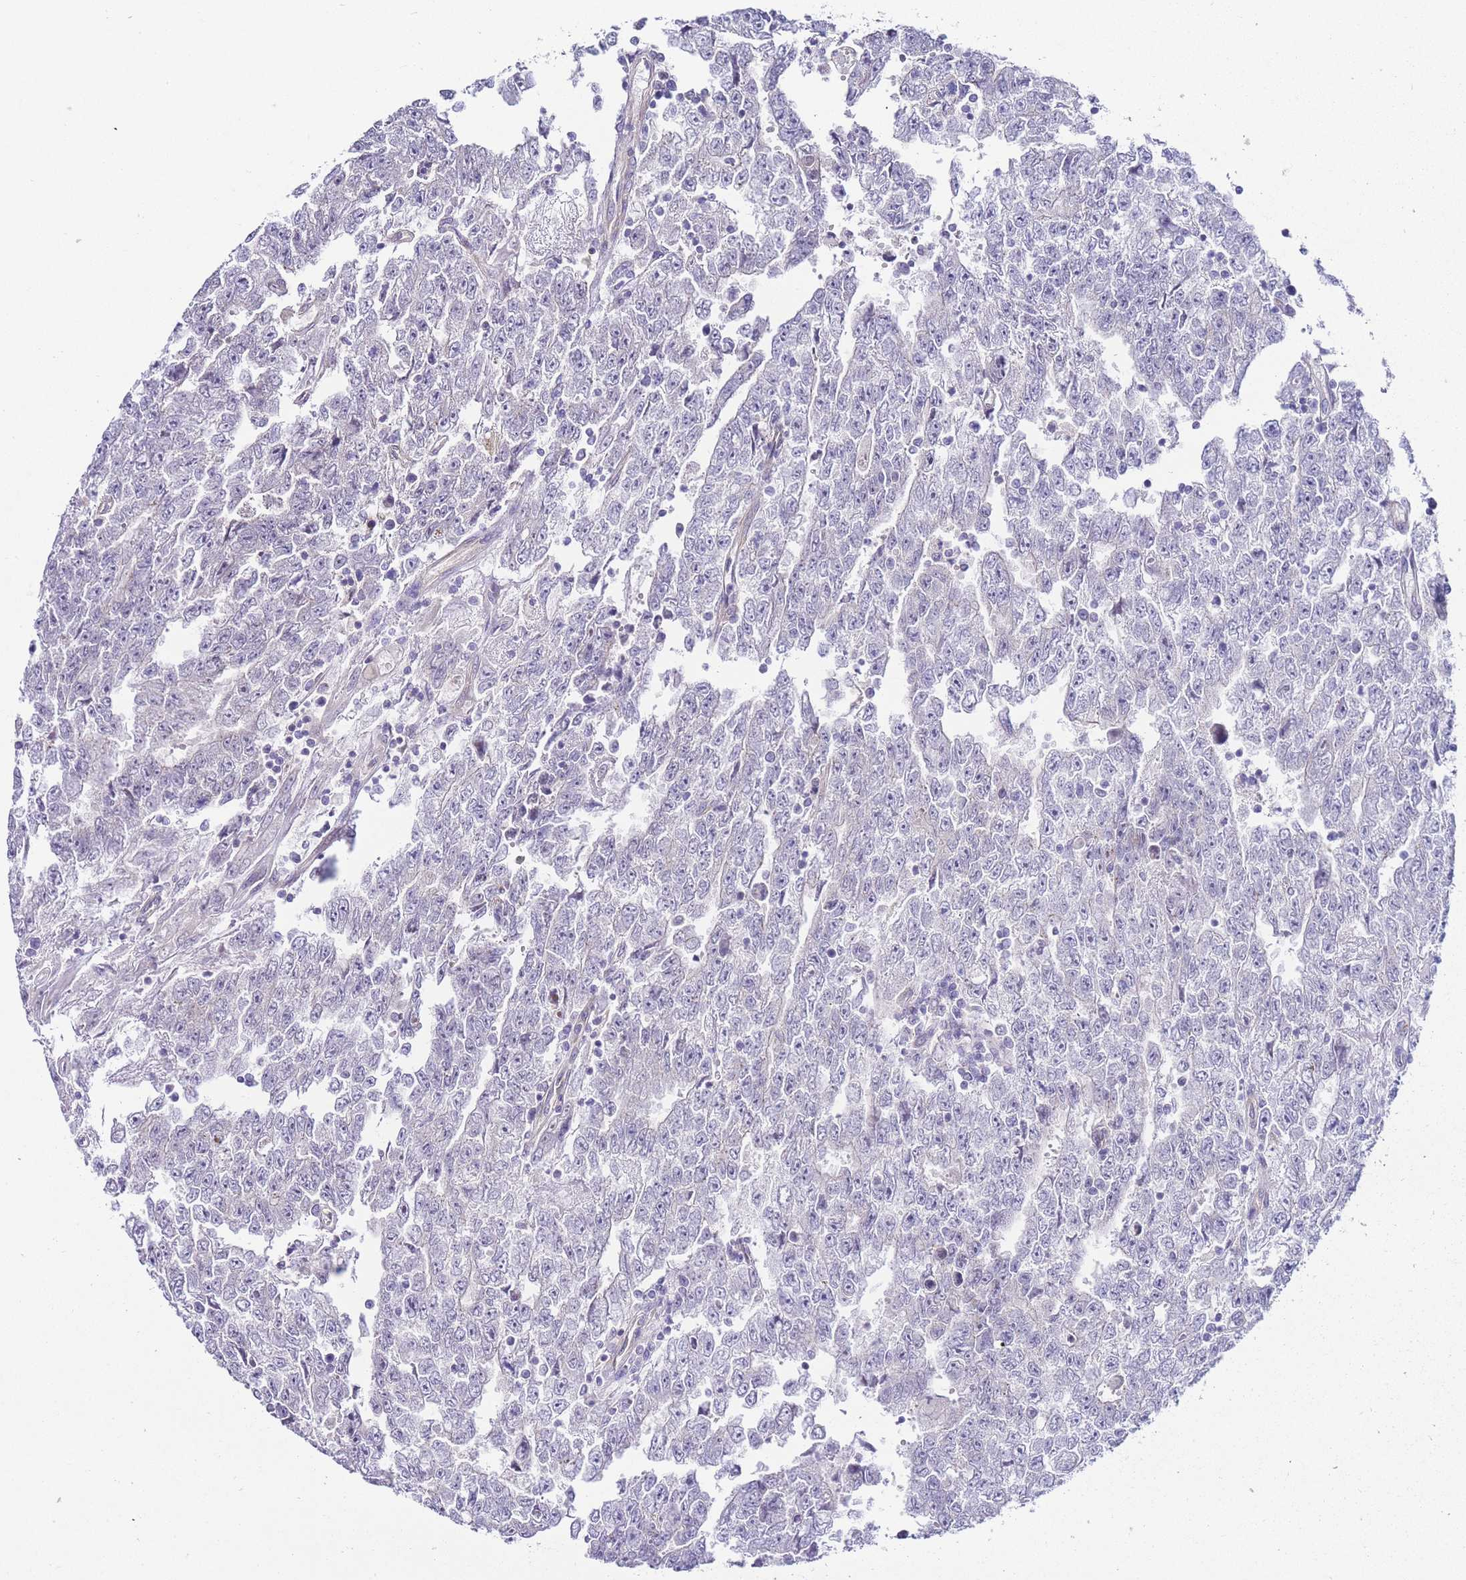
{"staining": {"intensity": "negative", "quantity": "none", "location": "none"}, "tissue": "testis cancer", "cell_type": "Tumor cells", "image_type": "cancer", "snomed": [{"axis": "morphology", "description": "Carcinoma, Embryonal, NOS"}, {"axis": "topography", "description": "Testis"}], "caption": "Immunohistochemistry (IHC) of human embryonal carcinoma (testis) displays no staining in tumor cells.", "gene": "PDCD7", "patient": {"sex": "male", "age": 25}}